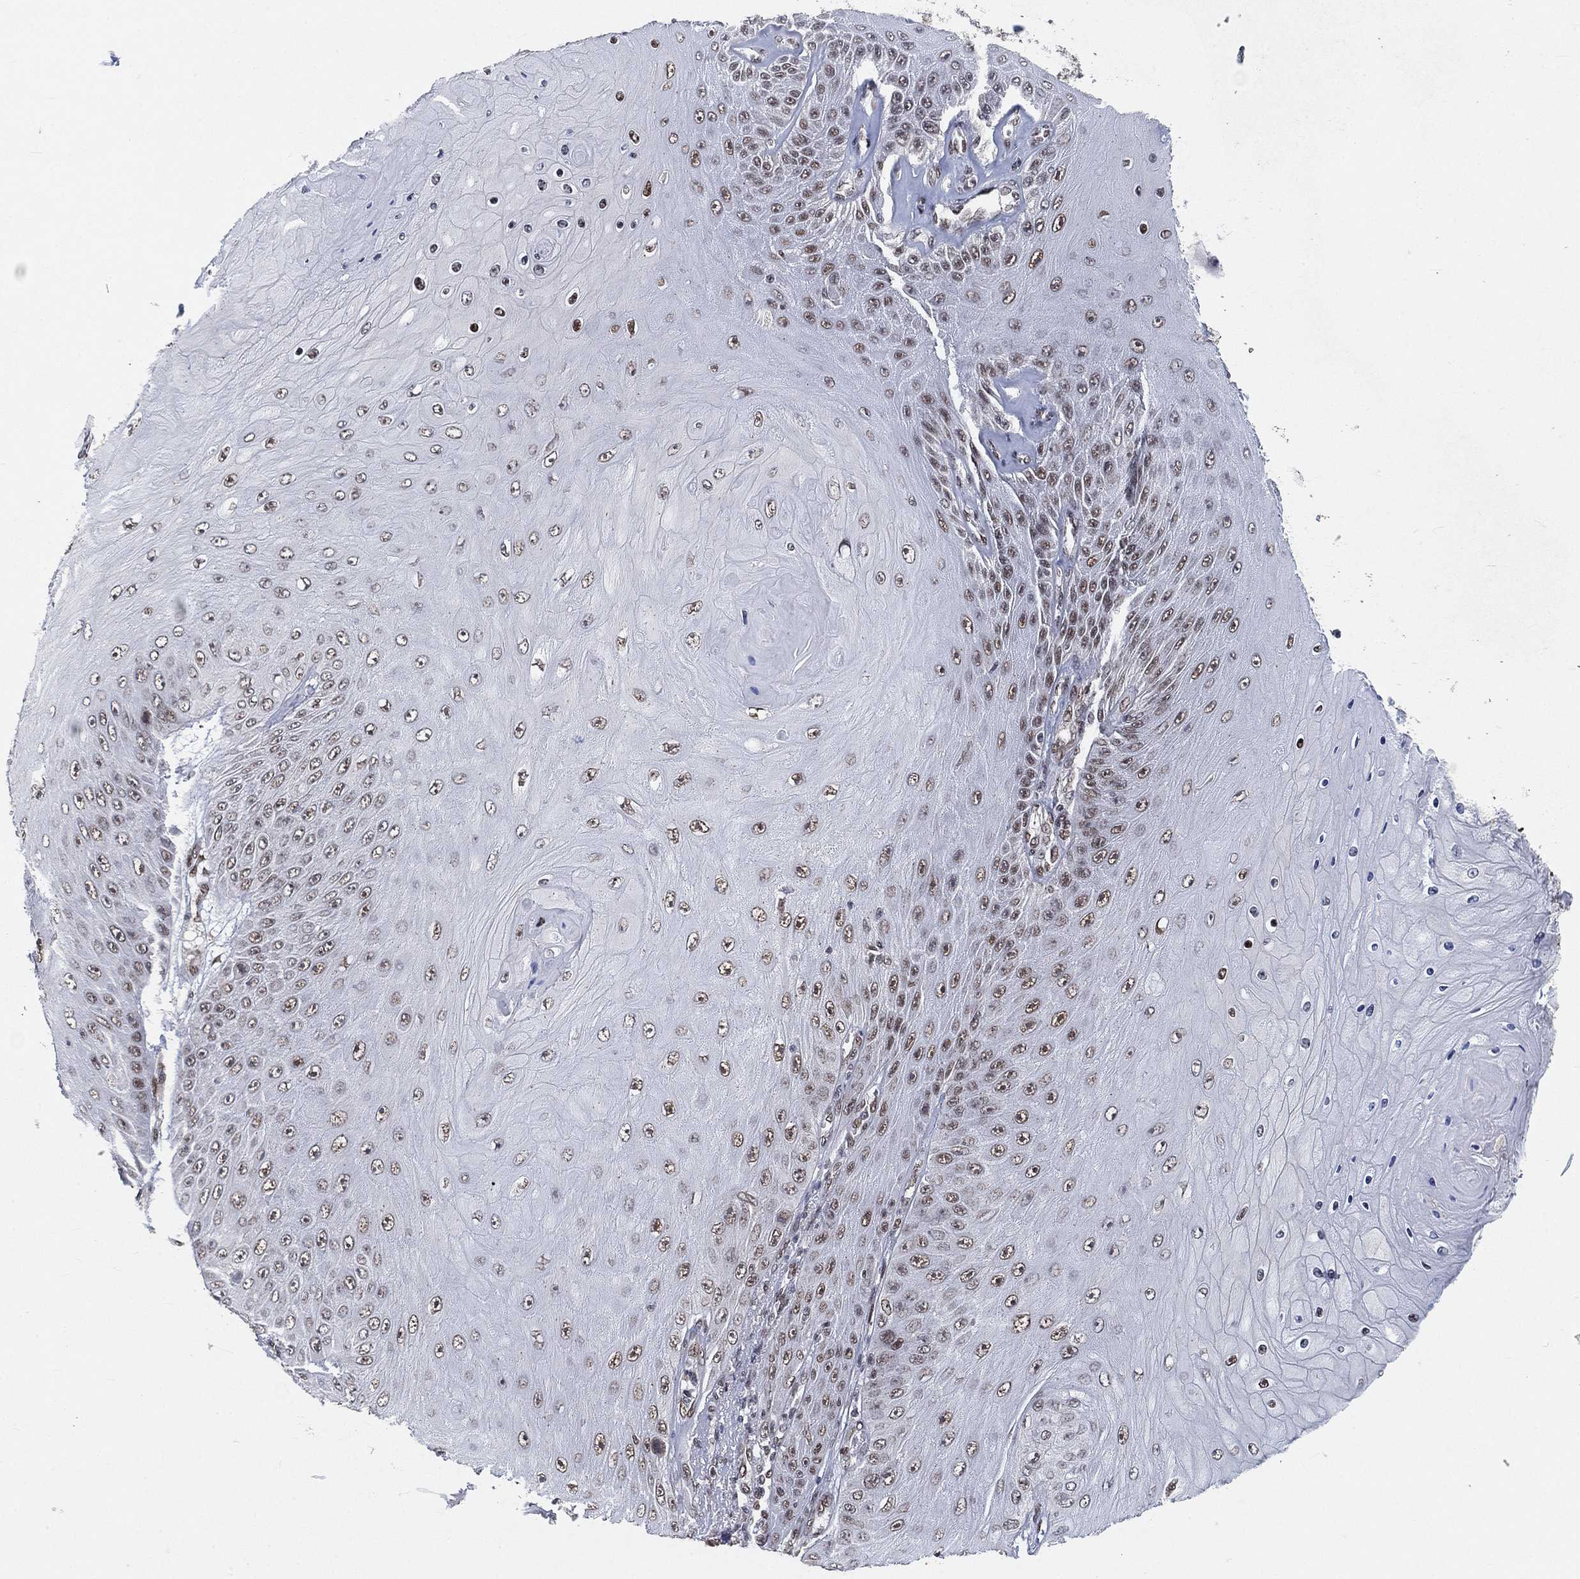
{"staining": {"intensity": "weak", "quantity": "25%-75%", "location": "nuclear"}, "tissue": "skin cancer", "cell_type": "Tumor cells", "image_type": "cancer", "snomed": [{"axis": "morphology", "description": "Squamous cell carcinoma, NOS"}, {"axis": "topography", "description": "Skin"}], "caption": "Skin cancer (squamous cell carcinoma) stained with a protein marker exhibits weak staining in tumor cells.", "gene": "YLPM1", "patient": {"sex": "male", "age": 62}}